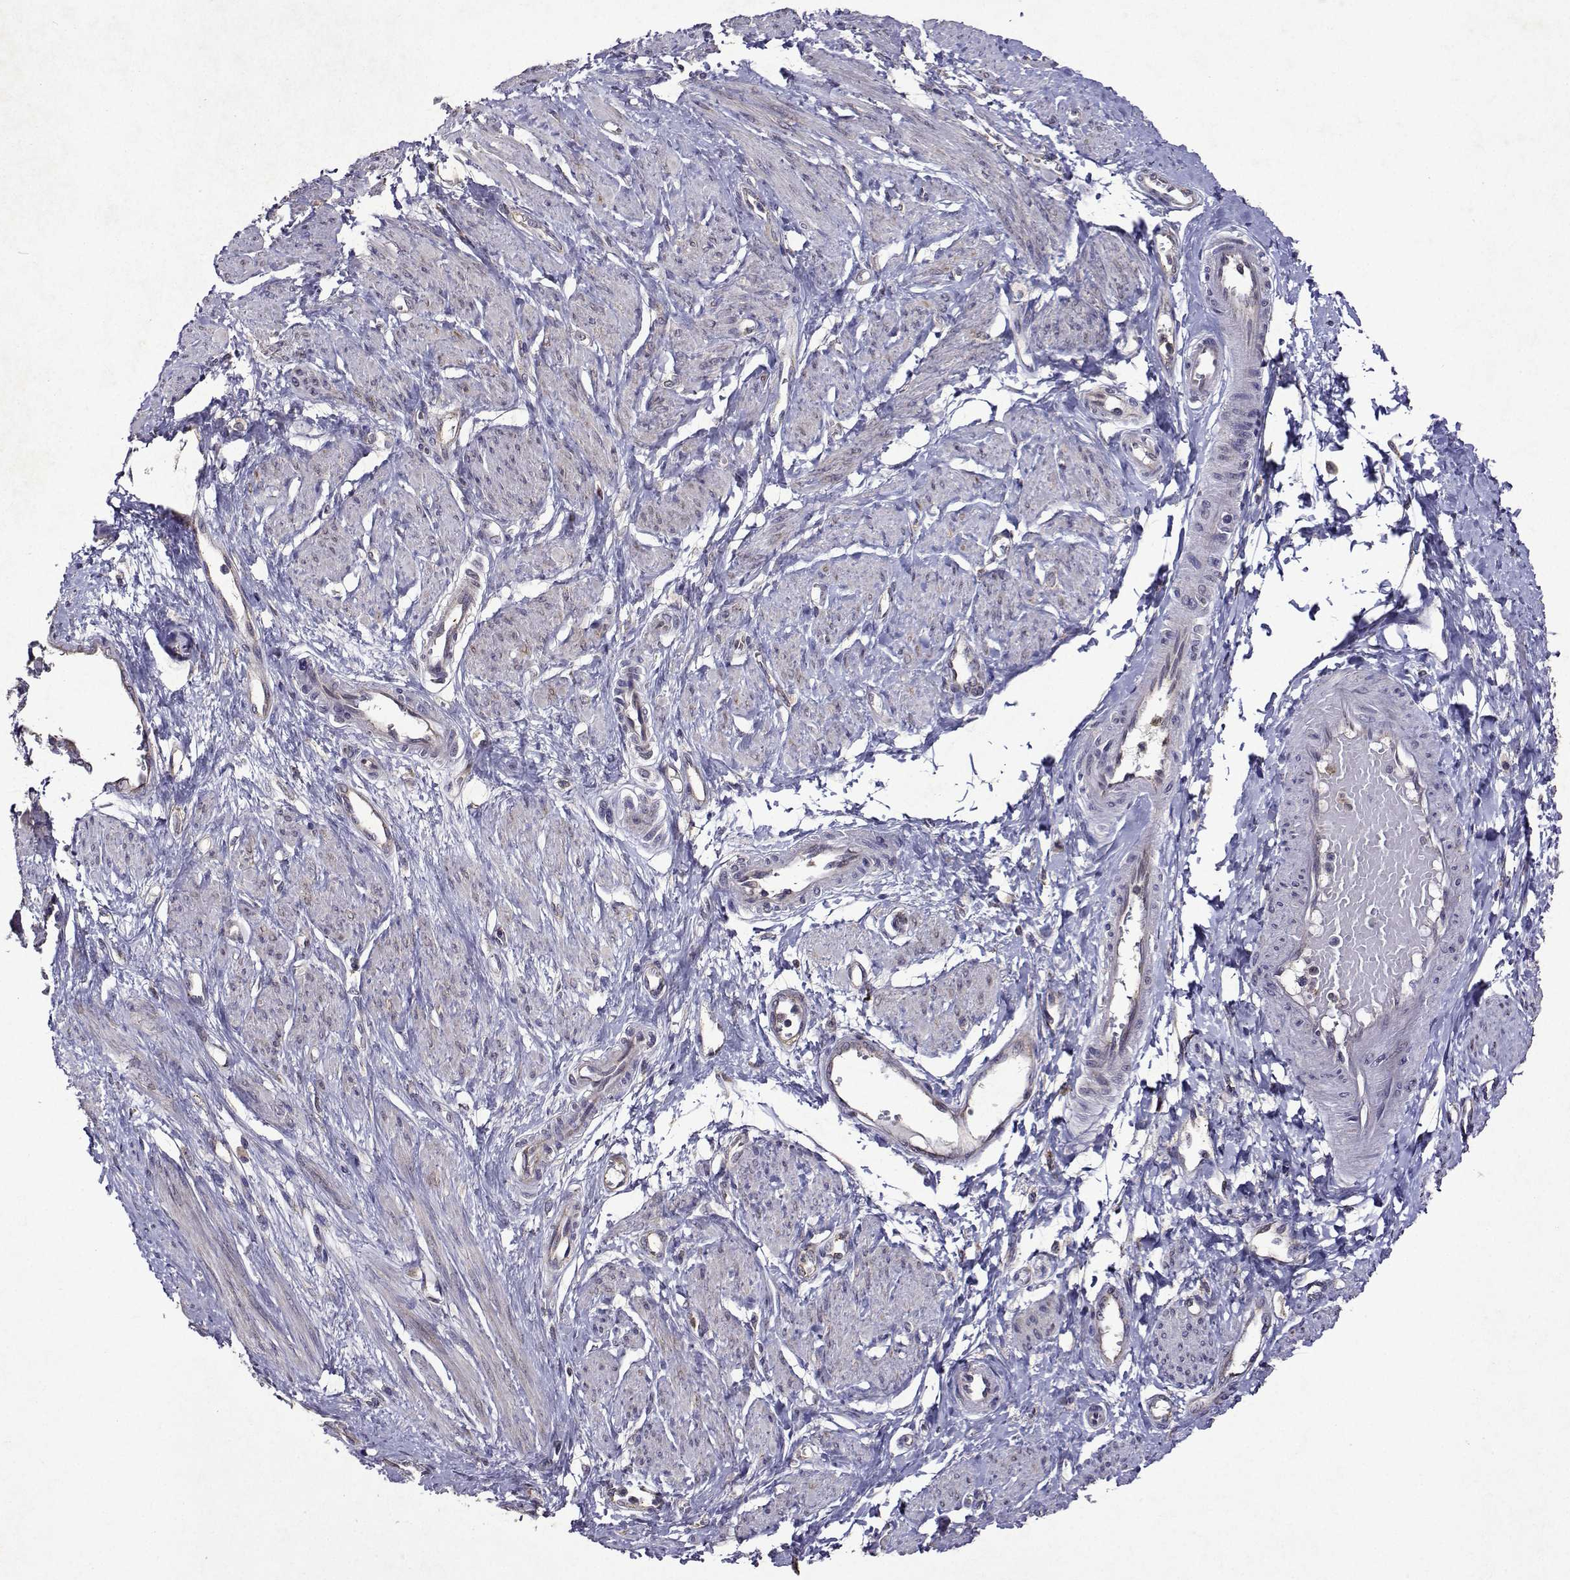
{"staining": {"intensity": "negative", "quantity": "none", "location": "none"}, "tissue": "smooth muscle", "cell_type": "Smooth muscle cells", "image_type": "normal", "snomed": [{"axis": "morphology", "description": "Normal tissue, NOS"}, {"axis": "topography", "description": "Smooth muscle"}, {"axis": "topography", "description": "Uterus"}], "caption": "This is an immunohistochemistry image of unremarkable smooth muscle. There is no expression in smooth muscle cells.", "gene": "TARBP2", "patient": {"sex": "female", "age": 39}}